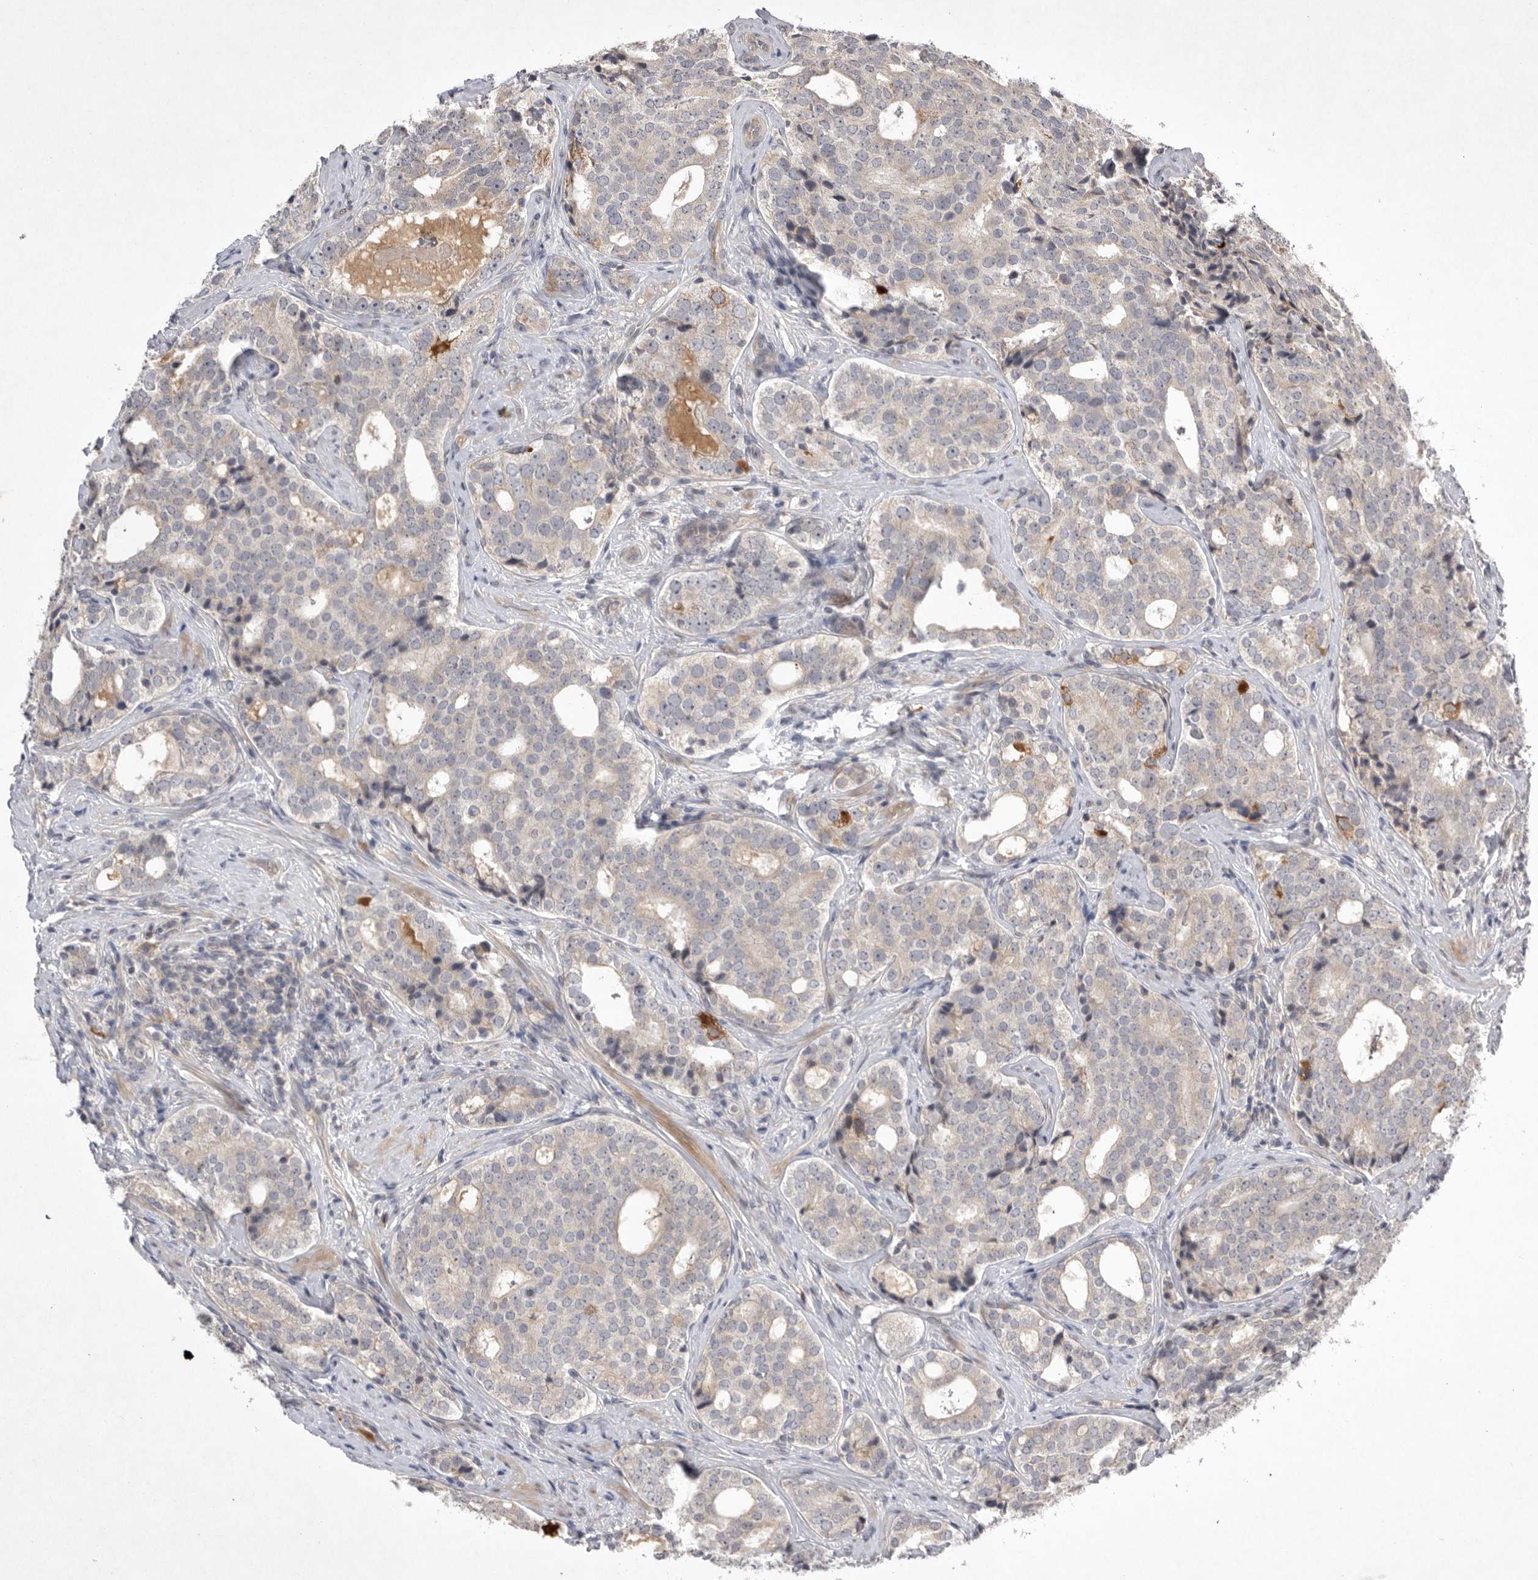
{"staining": {"intensity": "weak", "quantity": "25%-75%", "location": "cytoplasmic/membranous"}, "tissue": "prostate cancer", "cell_type": "Tumor cells", "image_type": "cancer", "snomed": [{"axis": "morphology", "description": "Adenocarcinoma, High grade"}, {"axis": "topography", "description": "Prostate"}], "caption": "A brown stain shows weak cytoplasmic/membranous positivity of a protein in human prostate cancer (high-grade adenocarcinoma) tumor cells.", "gene": "NRCAM", "patient": {"sex": "male", "age": 56}}